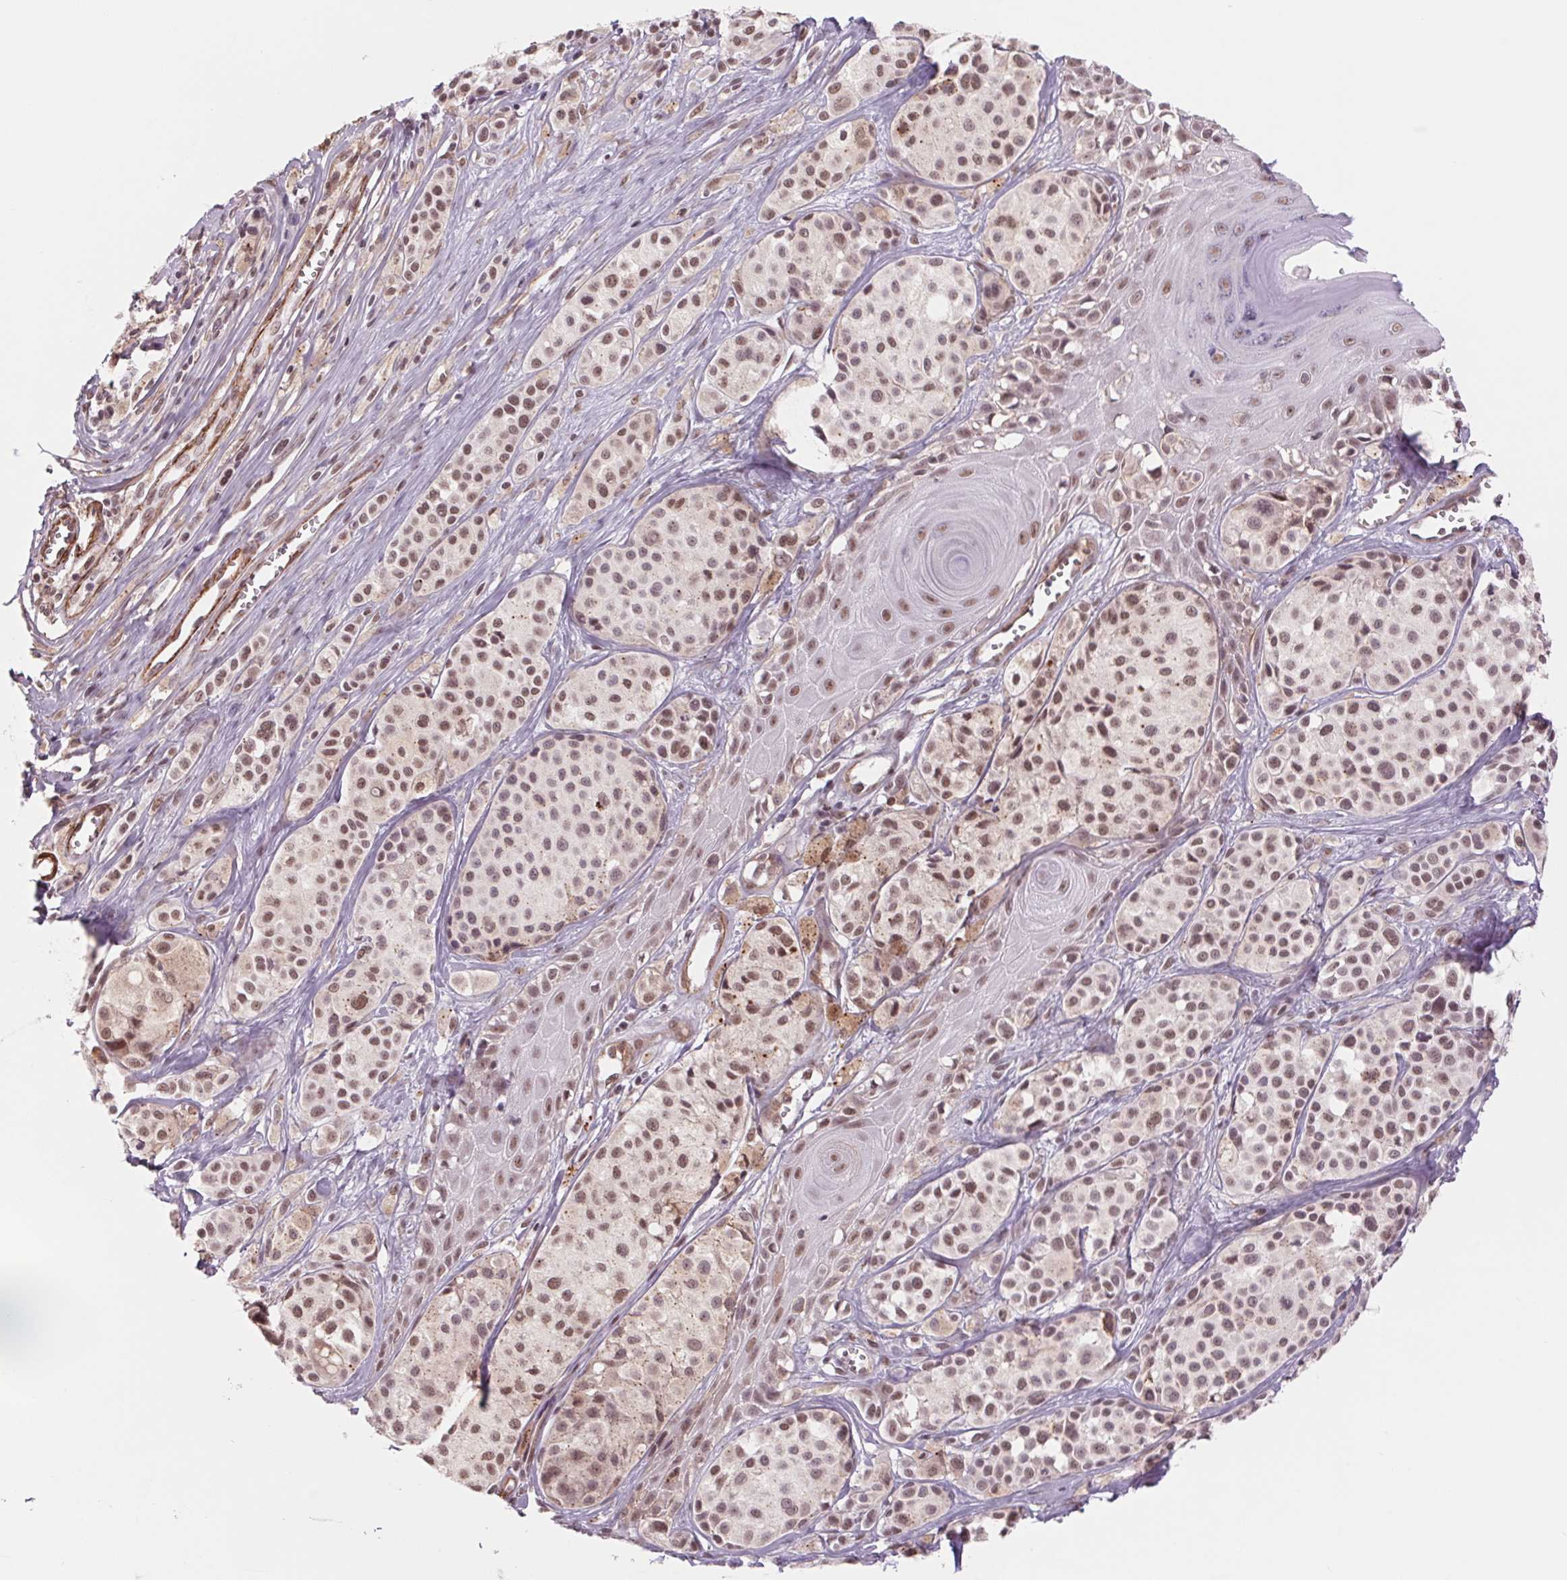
{"staining": {"intensity": "moderate", "quantity": ">75%", "location": "cytoplasmic/membranous,nuclear"}, "tissue": "melanoma", "cell_type": "Tumor cells", "image_type": "cancer", "snomed": [{"axis": "morphology", "description": "Malignant melanoma, NOS"}, {"axis": "topography", "description": "Skin"}], "caption": "Melanoma stained with a brown dye exhibits moderate cytoplasmic/membranous and nuclear positive expression in about >75% of tumor cells.", "gene": "BCAT1", "patient": {"sex": "male", "age": 77}}